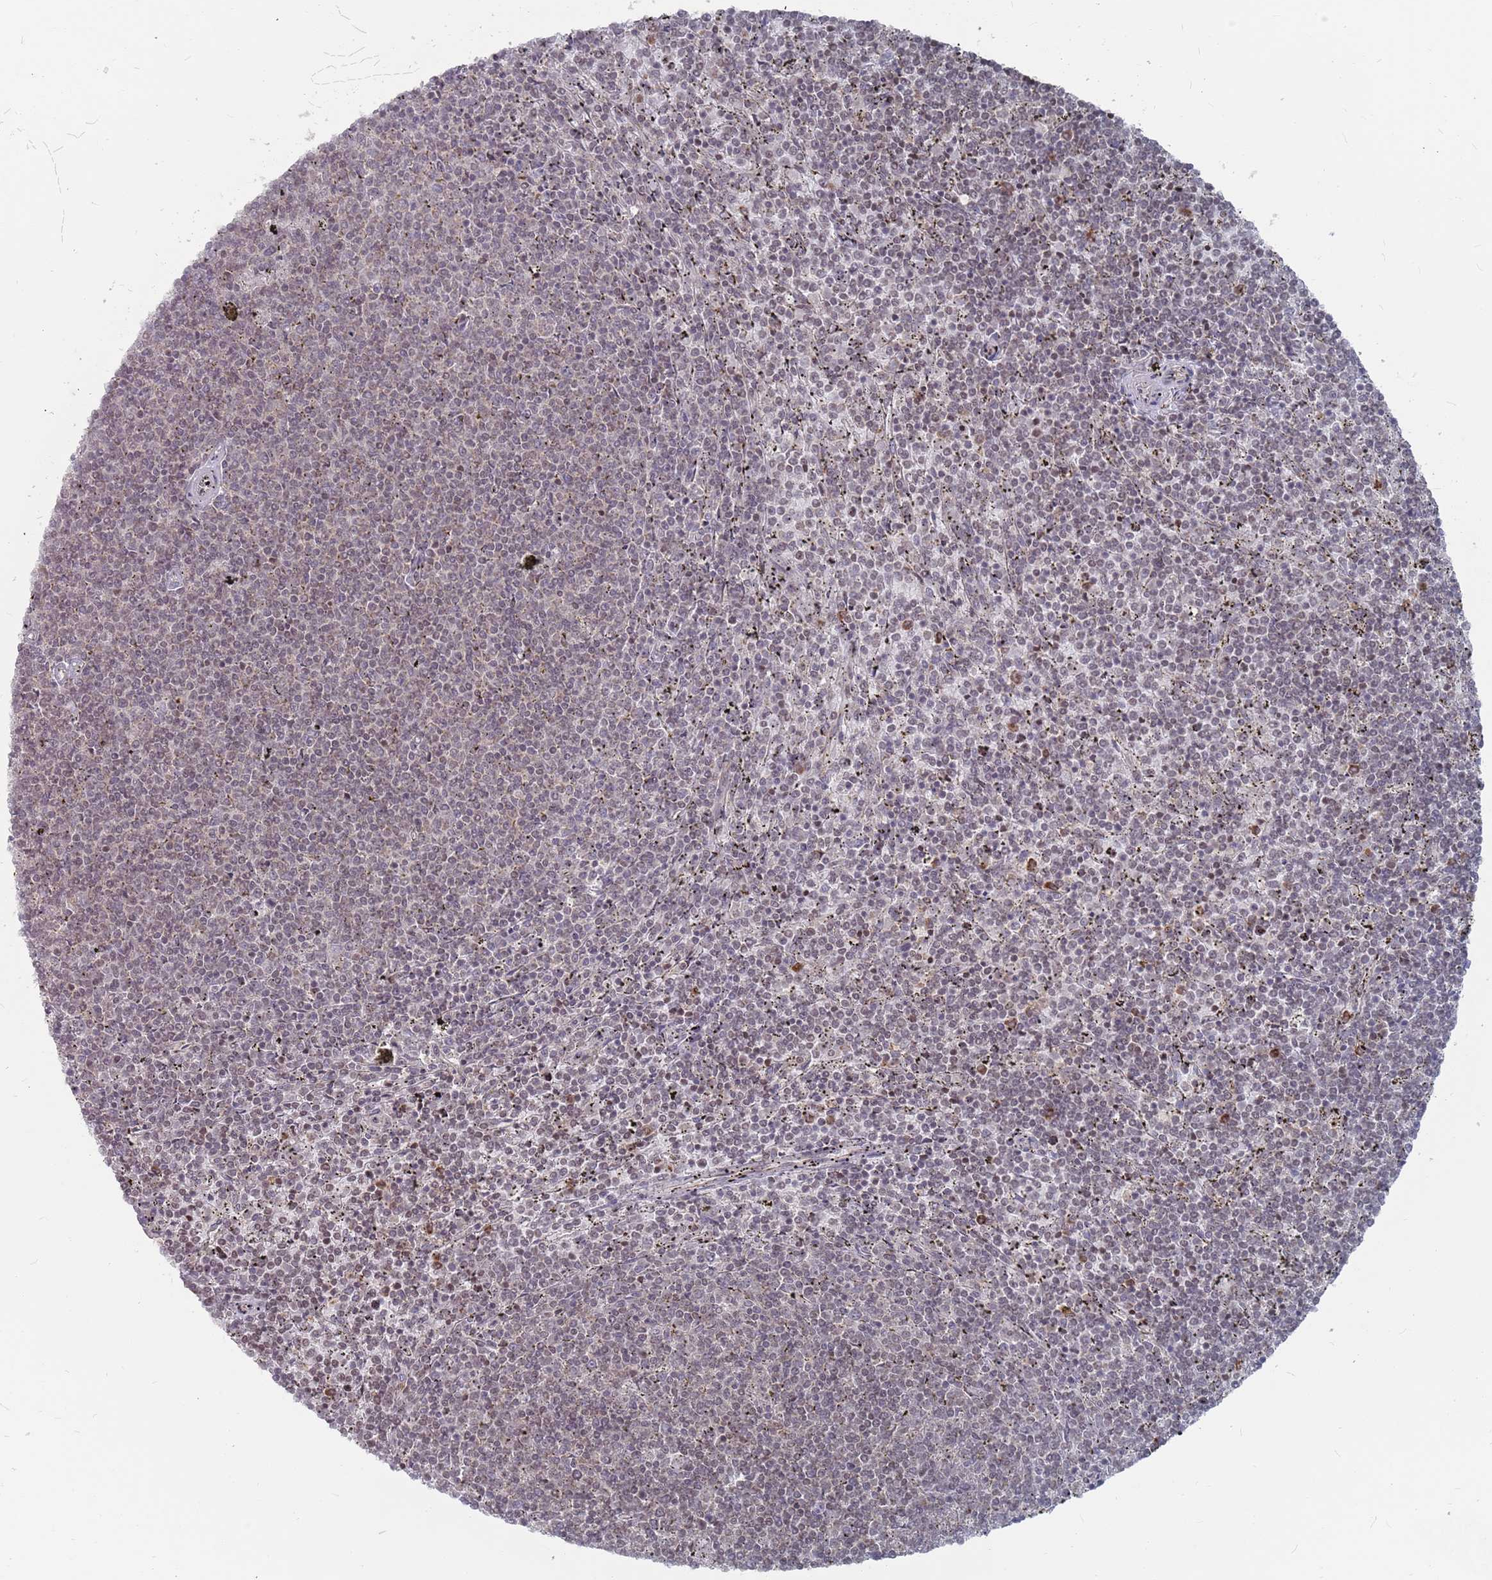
{"staining": {"intensity": "negative", "quantity": "none", "location": "none"}, "tissue": "lymphoma", "cell_type": "Tumor cells", "image_type": "cancer", "snomed": [{"axis": "morphology", "description": "Malignant lymphoma, non-Hodgkin's type, Low grade"}, {"axis": "topography", "description": "Spleen"}], "caption": "Low-grade malignant lymphoma, non-Hodgkin's type was stained to show a protein in brown. There is no significant staining in tumor cells. (Stains: DAB (3,3'-diaminobenzidine) IHC with hematoxylin counter stain, Microscopy: brightfield microscopy at high magnification).", "gene": "FMO4", "patient": {"sex": "female", "age": 50}}